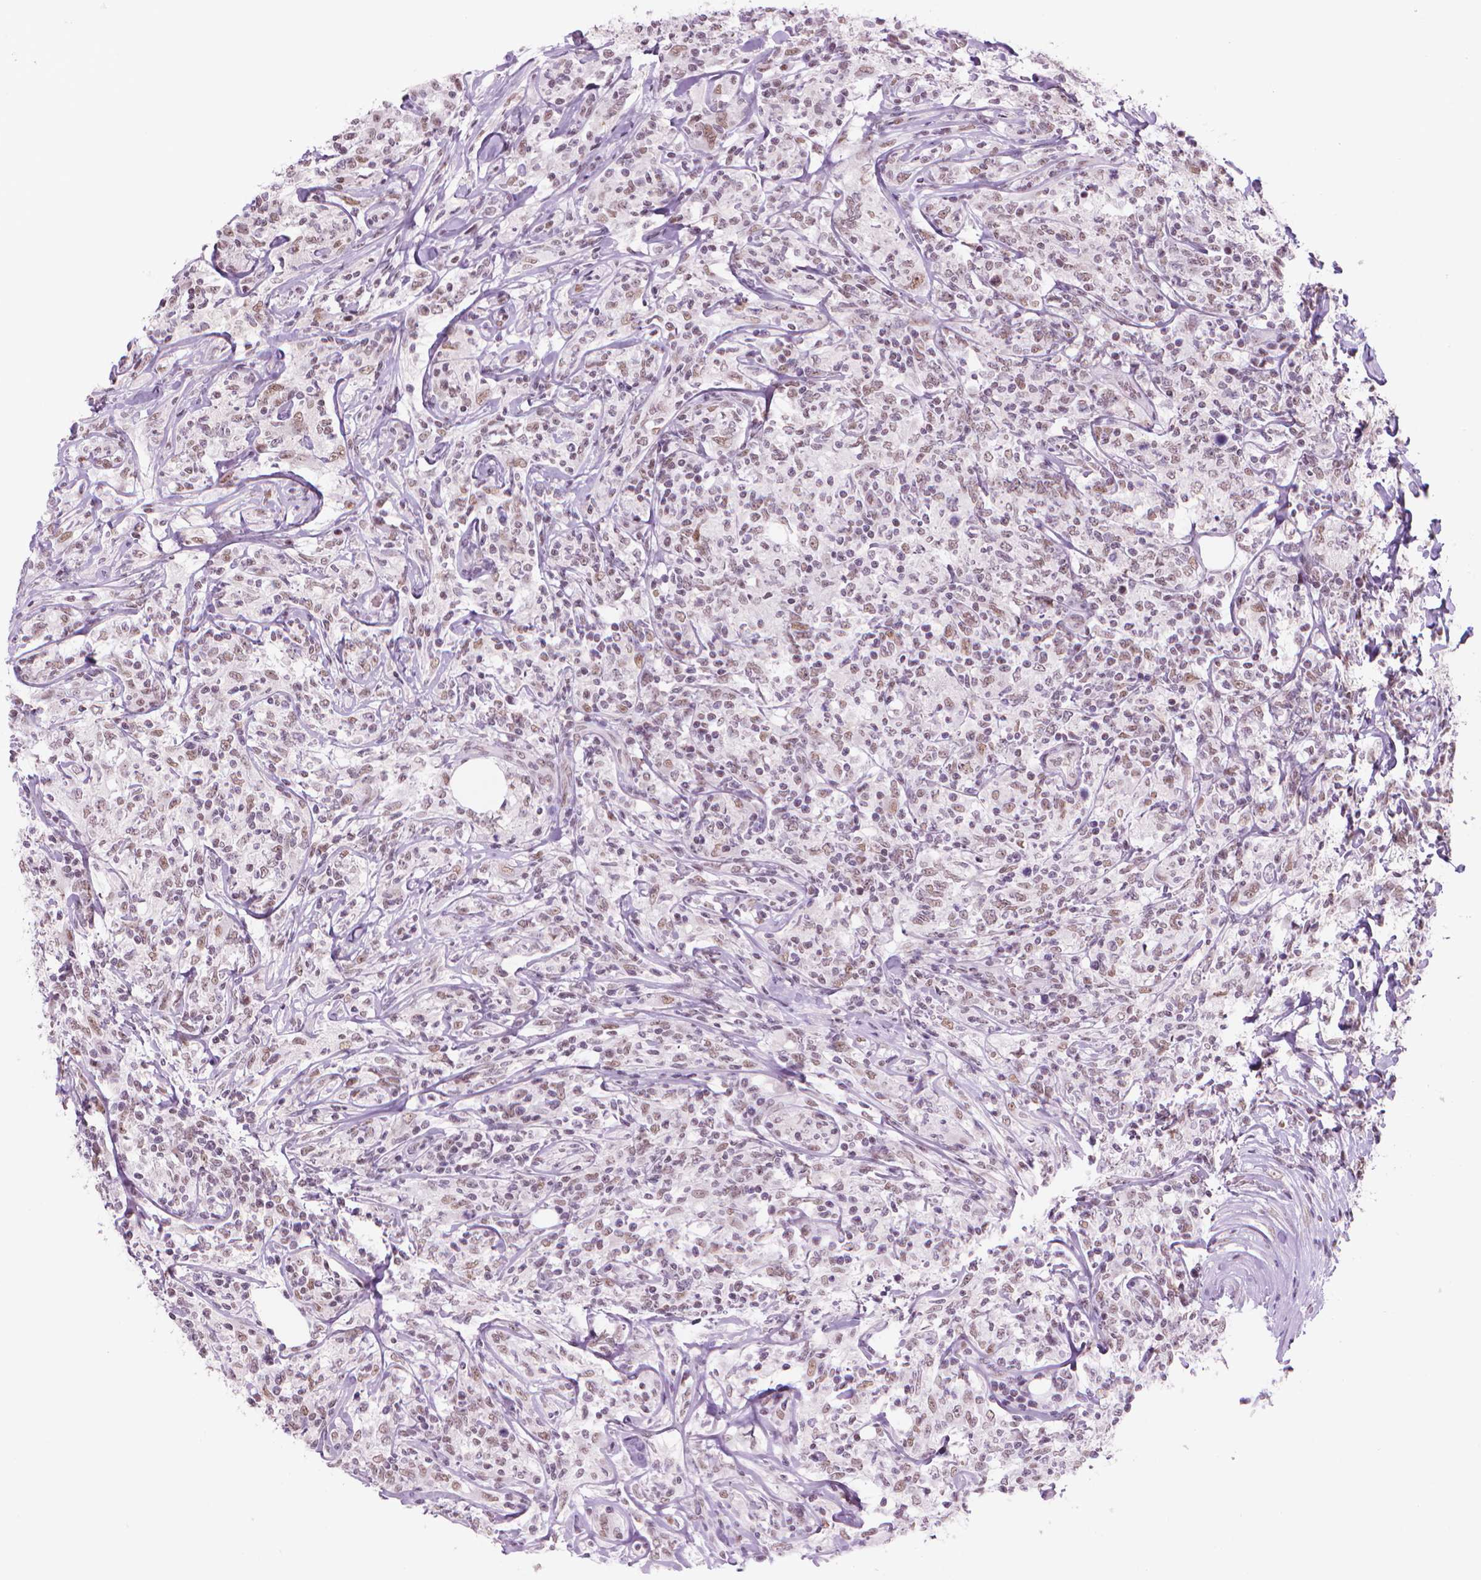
{"staining": {"intensity": "moderate", "quantity": ">75%", "location": "nuclear"}, "tissue": "lymphoma", "cell_type": "Tumor cells", "image_type": "cancer", "snomed": [{"axis": "morphology", "description": "Malignant lymphoma, non-Hodgkin's type, High grade"}, {"axis": "topography", "description": "Lymph node"}], "caption": "Protein staining by immunohistochemistry (IHC) demonstrates moderate nuclear positivity in approximately >75% of tumor cells in lymphoma. The staining was performed using DAB (3,3'-diaminobenzidine), with brown indicating positive protein expression. Nuclei are stained blue with hematoxylin.", "gene": "POLR3D", "patient": {"sex": "female", "age": 84}}